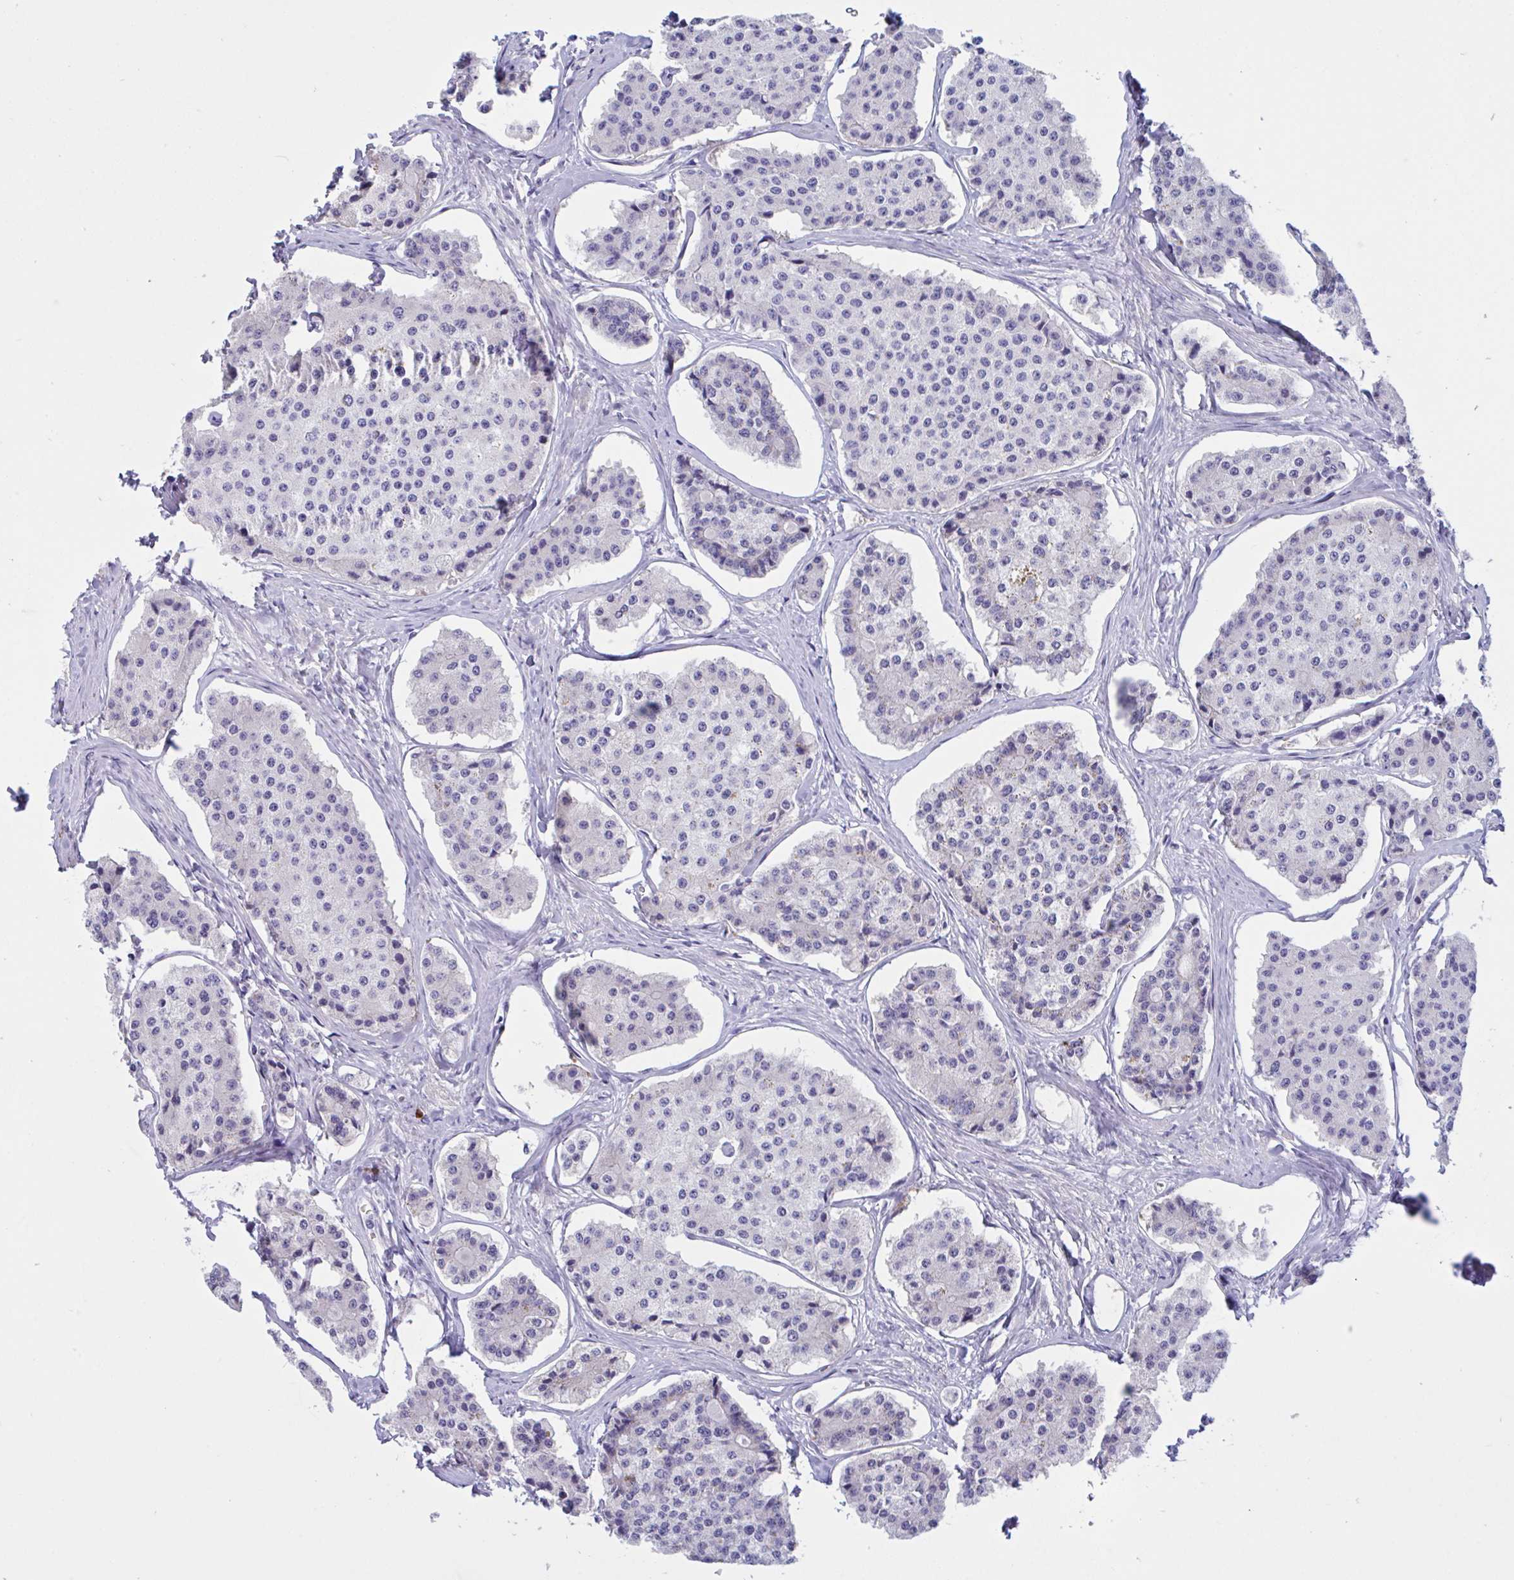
{"staining": {"intensity": "negative", "quantity": "none", "location": "none"}, "tissue": "carcinoid", "cell_type": "Tumor cells", "image_type": "cancer", "snomed": [{"axis": "morphology", "description": "Carcinoid, malignant, NOS"}, {"axis": "topography", "description": "Small intestine"}], "caption": "Tumor cells are negative for protein expression in human carcinoid. (Immunohistochemistry, brightfield microscopy, high magnification).", "gene": "MS4A14", "patient": {"sex": "female", "age": 65}}